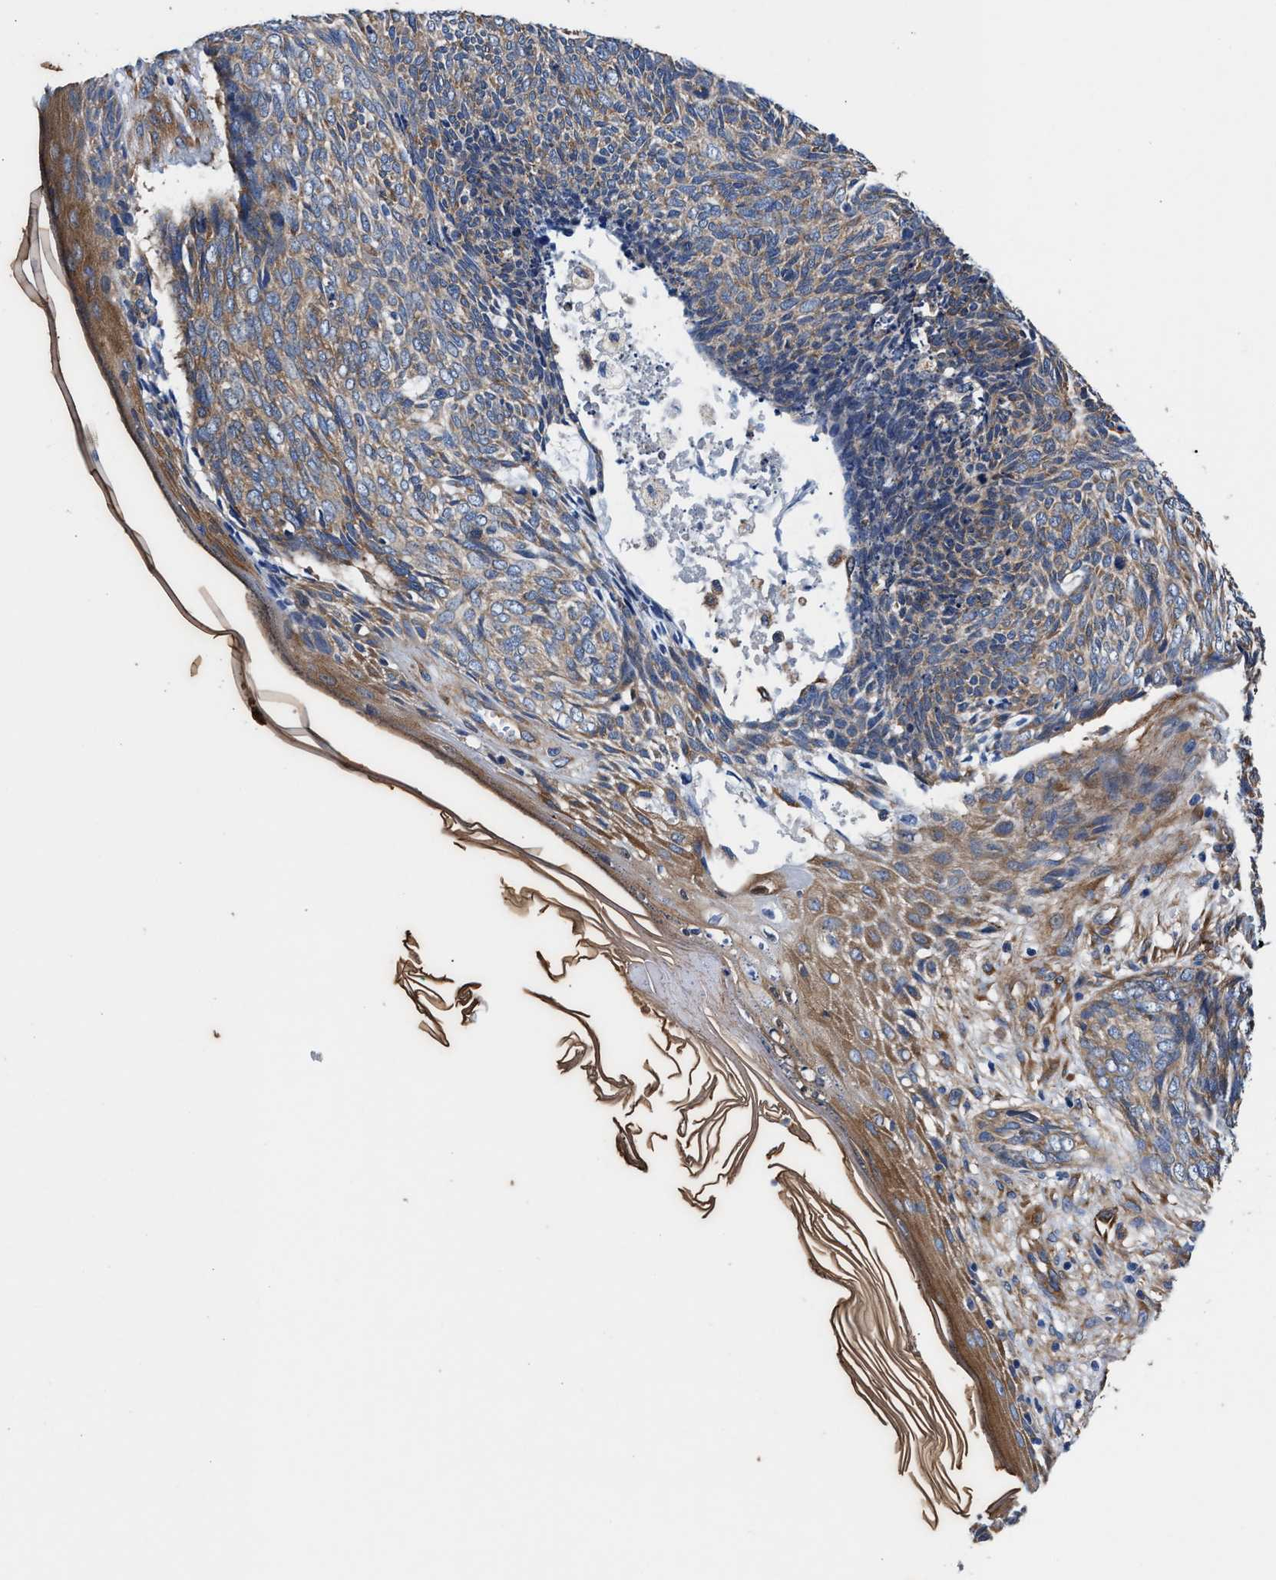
{"staining": {"intensity": "weak", "quantity": "25%-75%", "location": "cytoplasmic/membranous"}, "tissue": "skin cancer", "cell_type": "Tumor cells", "image_type": "cancer", "snomed": [{"axis": "morphology", "description": "Basal cell carcinoma"}, {"axis": "topography", "description": "Skin"}], "caption": "This is an image of IHC staining of skin cancer, which shows weak expression in the cytoplasmic/membranous of tumor cells.", "gene": "SH3GL1", "patient": {"sex": "female", "age": 84}}